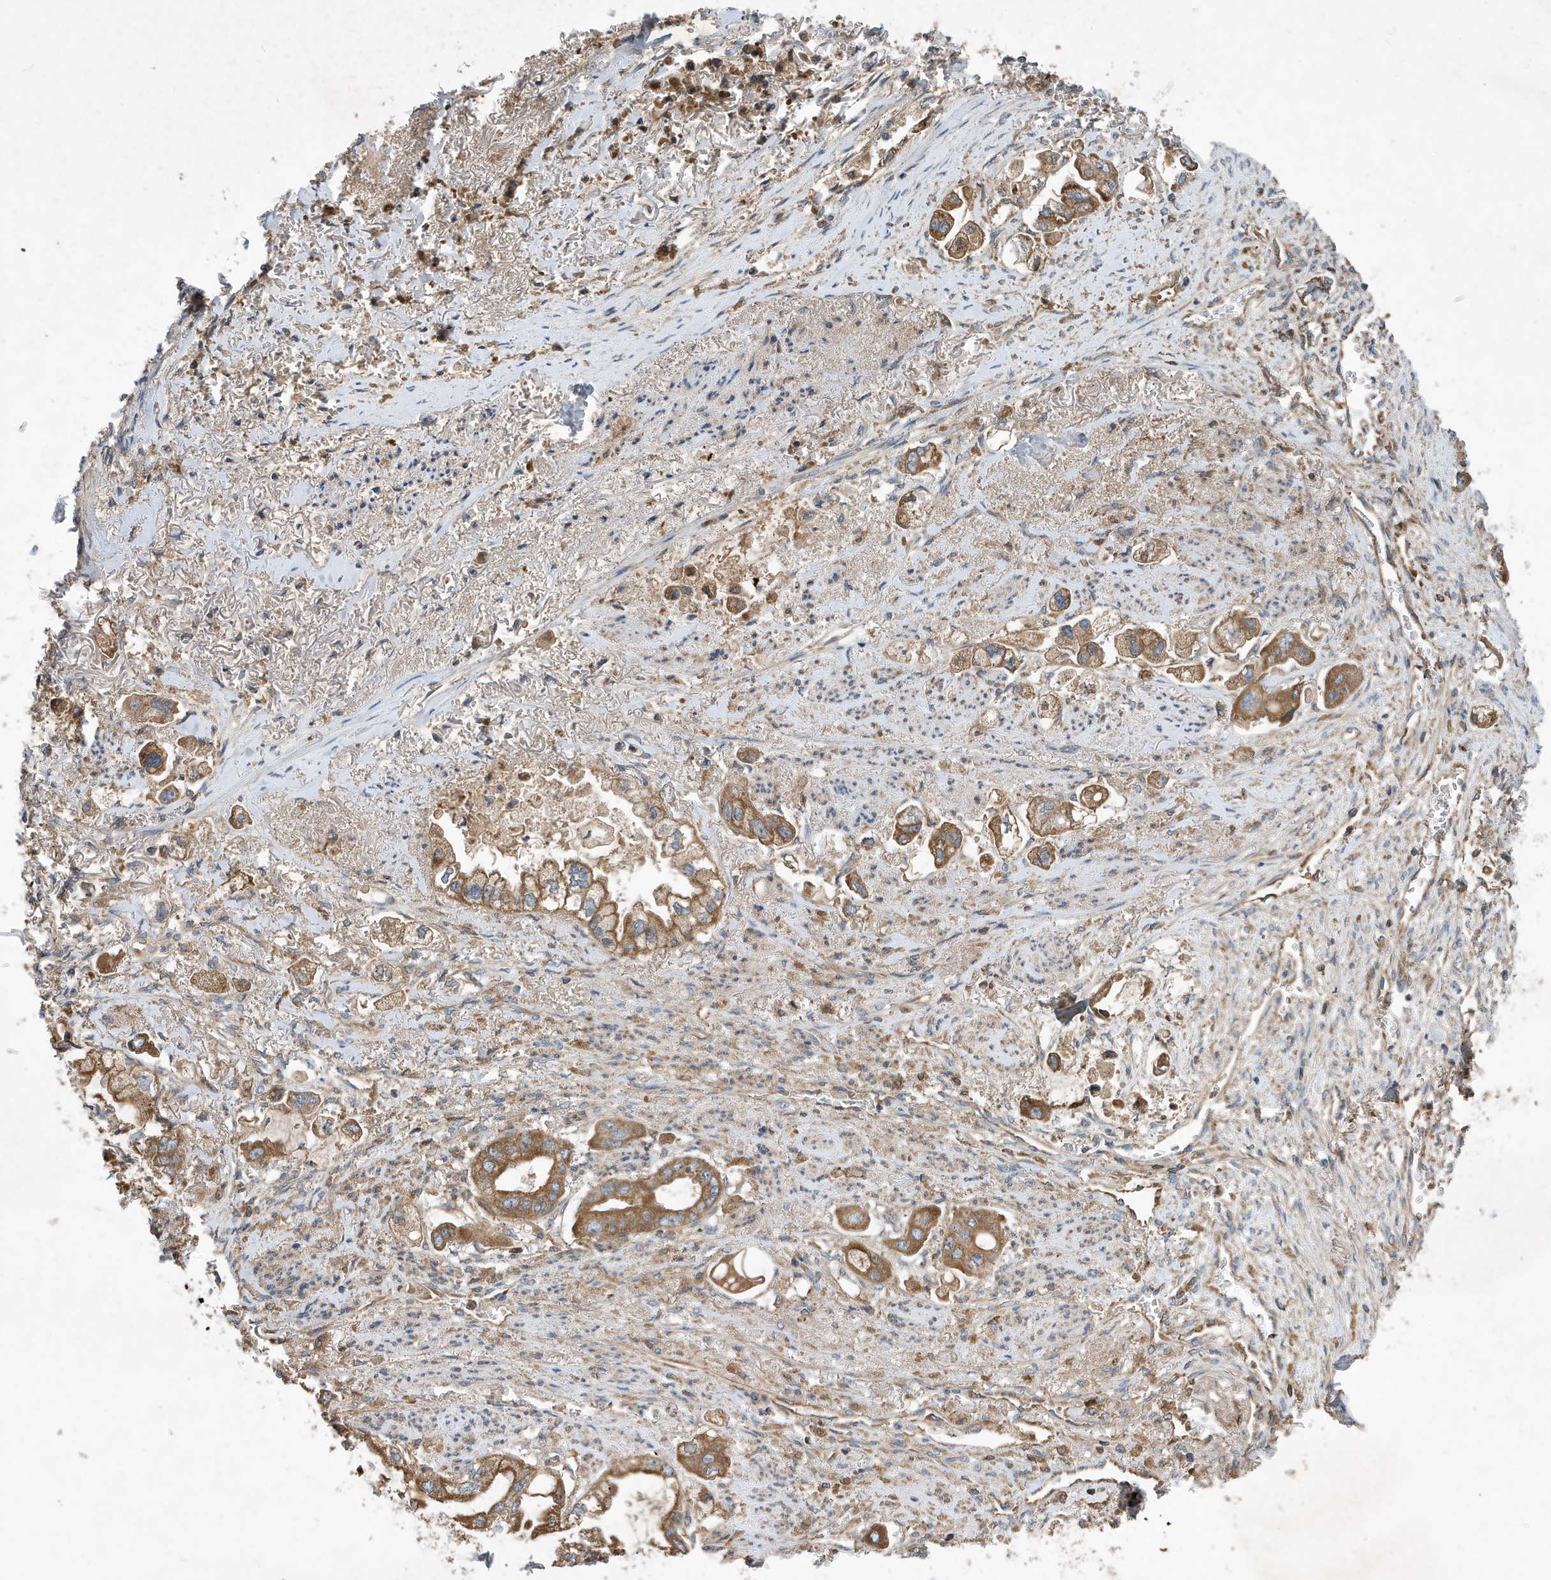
{"staining": {"intensity": "moderate", "quantity": ">75%", "location": "cytoplasmic/membranous"}, "tissue": "stomach cancer", "cell_type": "Tumor cells", "image_type": "cancer", "snomed": [{"axis": "morphology", "description": "Adenocarcinoma, NOS"}, {"axis": "topography", "description": "Stomach"}], "caption": "Brown immunohistochemical staining in human stomach cancer reveals moderate cytoplasmic/membranous staining in approximately >75% of tumor cells. (DAB IHC with brightfield microscopy, high magnification).", "gene": "STK19", "patient": {"sex": "male", "age": 62}}